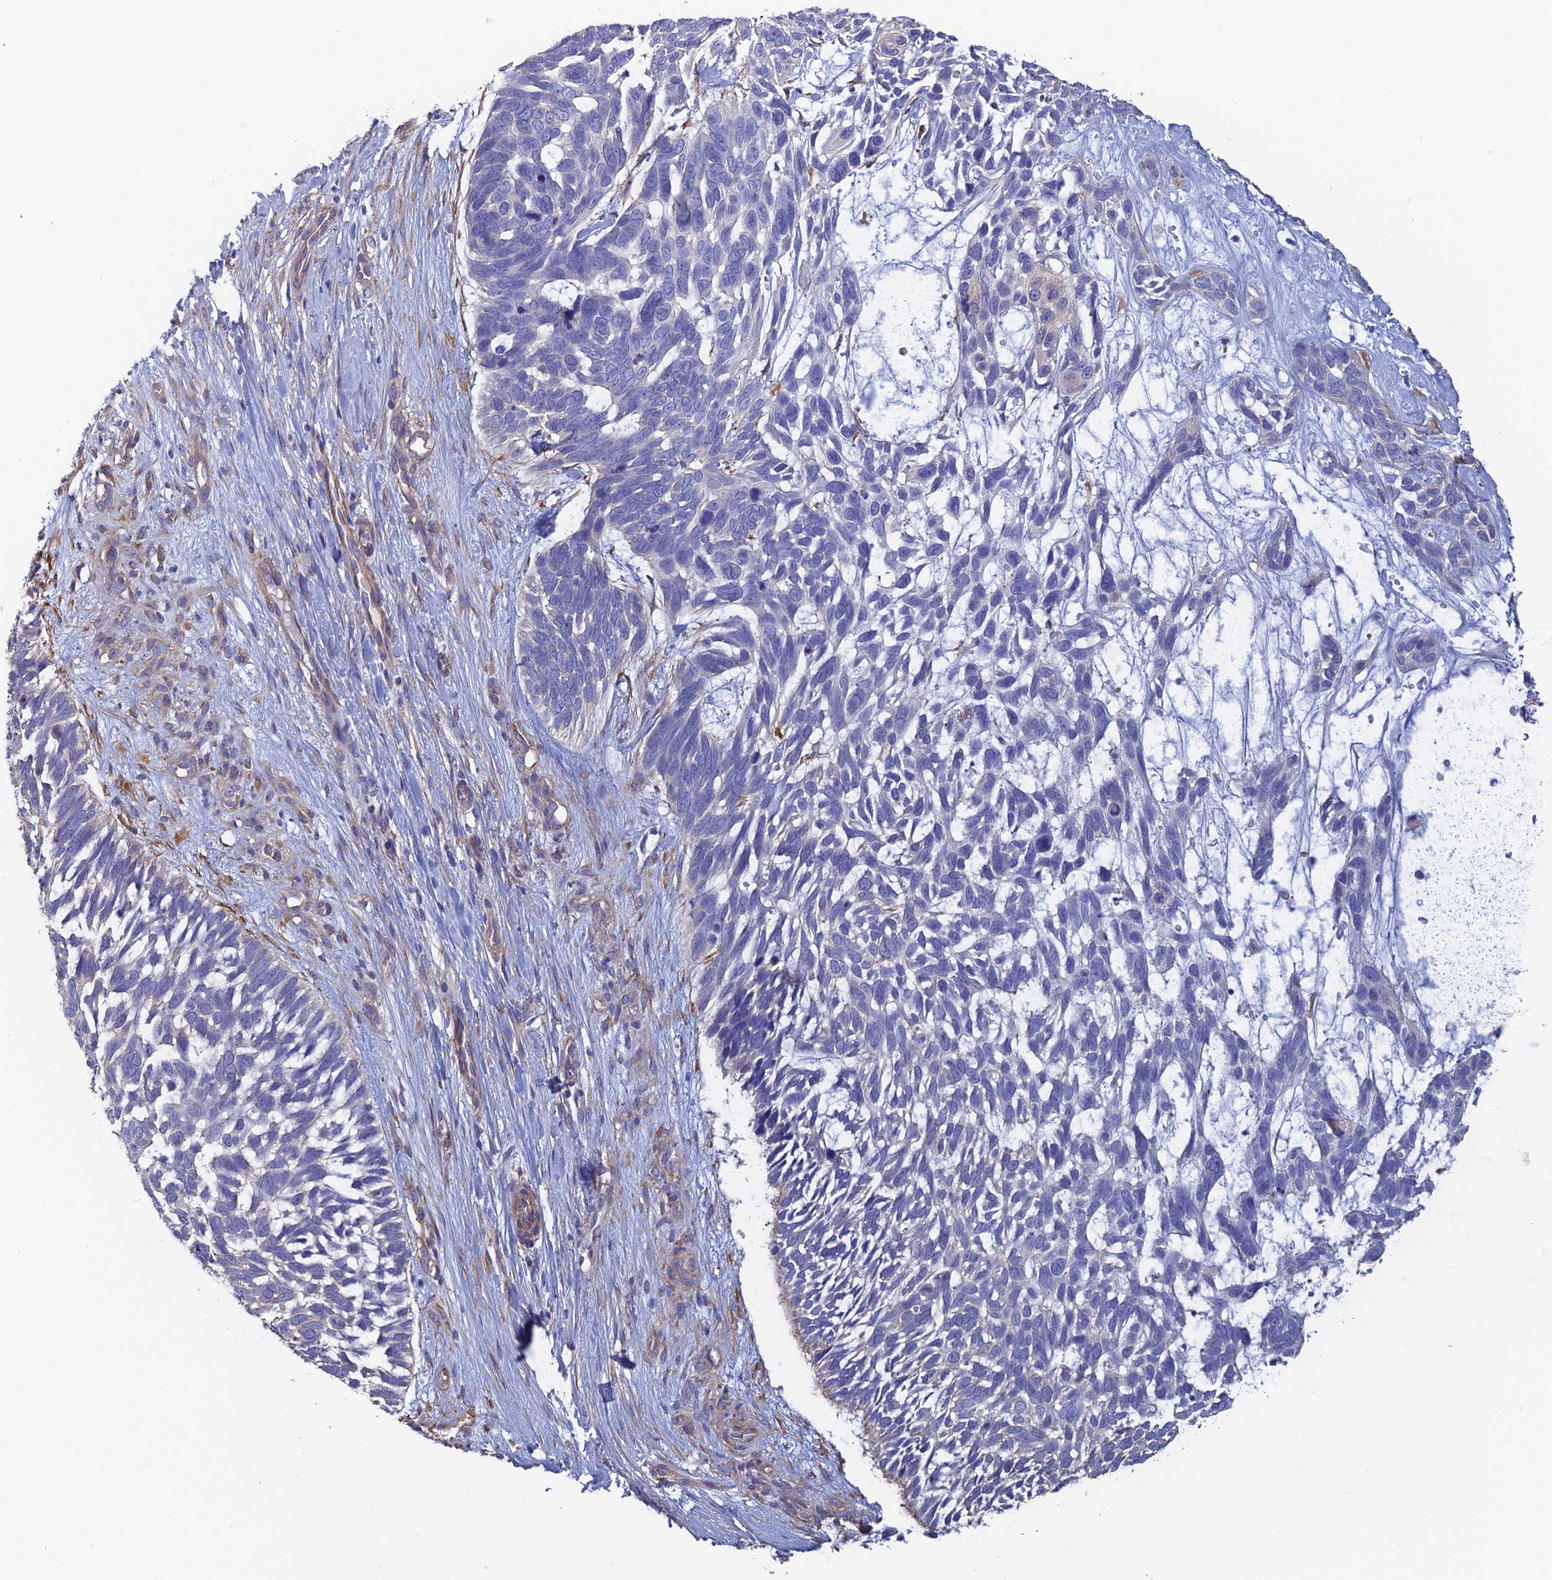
{"staining": {"intensity": "negative", "quantity": "none", "location": "none"}, "tissue": "skin cancer", "cell_type": "Tumor cells", "image_type": "cancer", "snomed": [{"axis": "morphology", "description": "Basal cell carcinoma"}, {"axis": "topography", "description": "Skin"}], "caption": "This is an IHC photomicrograph of skin cancer (basal cell carcinoma). There is no positivity in tumor cells.", "gene": "PCDHA5", "patient": {"sex": "male", "age": 88}}